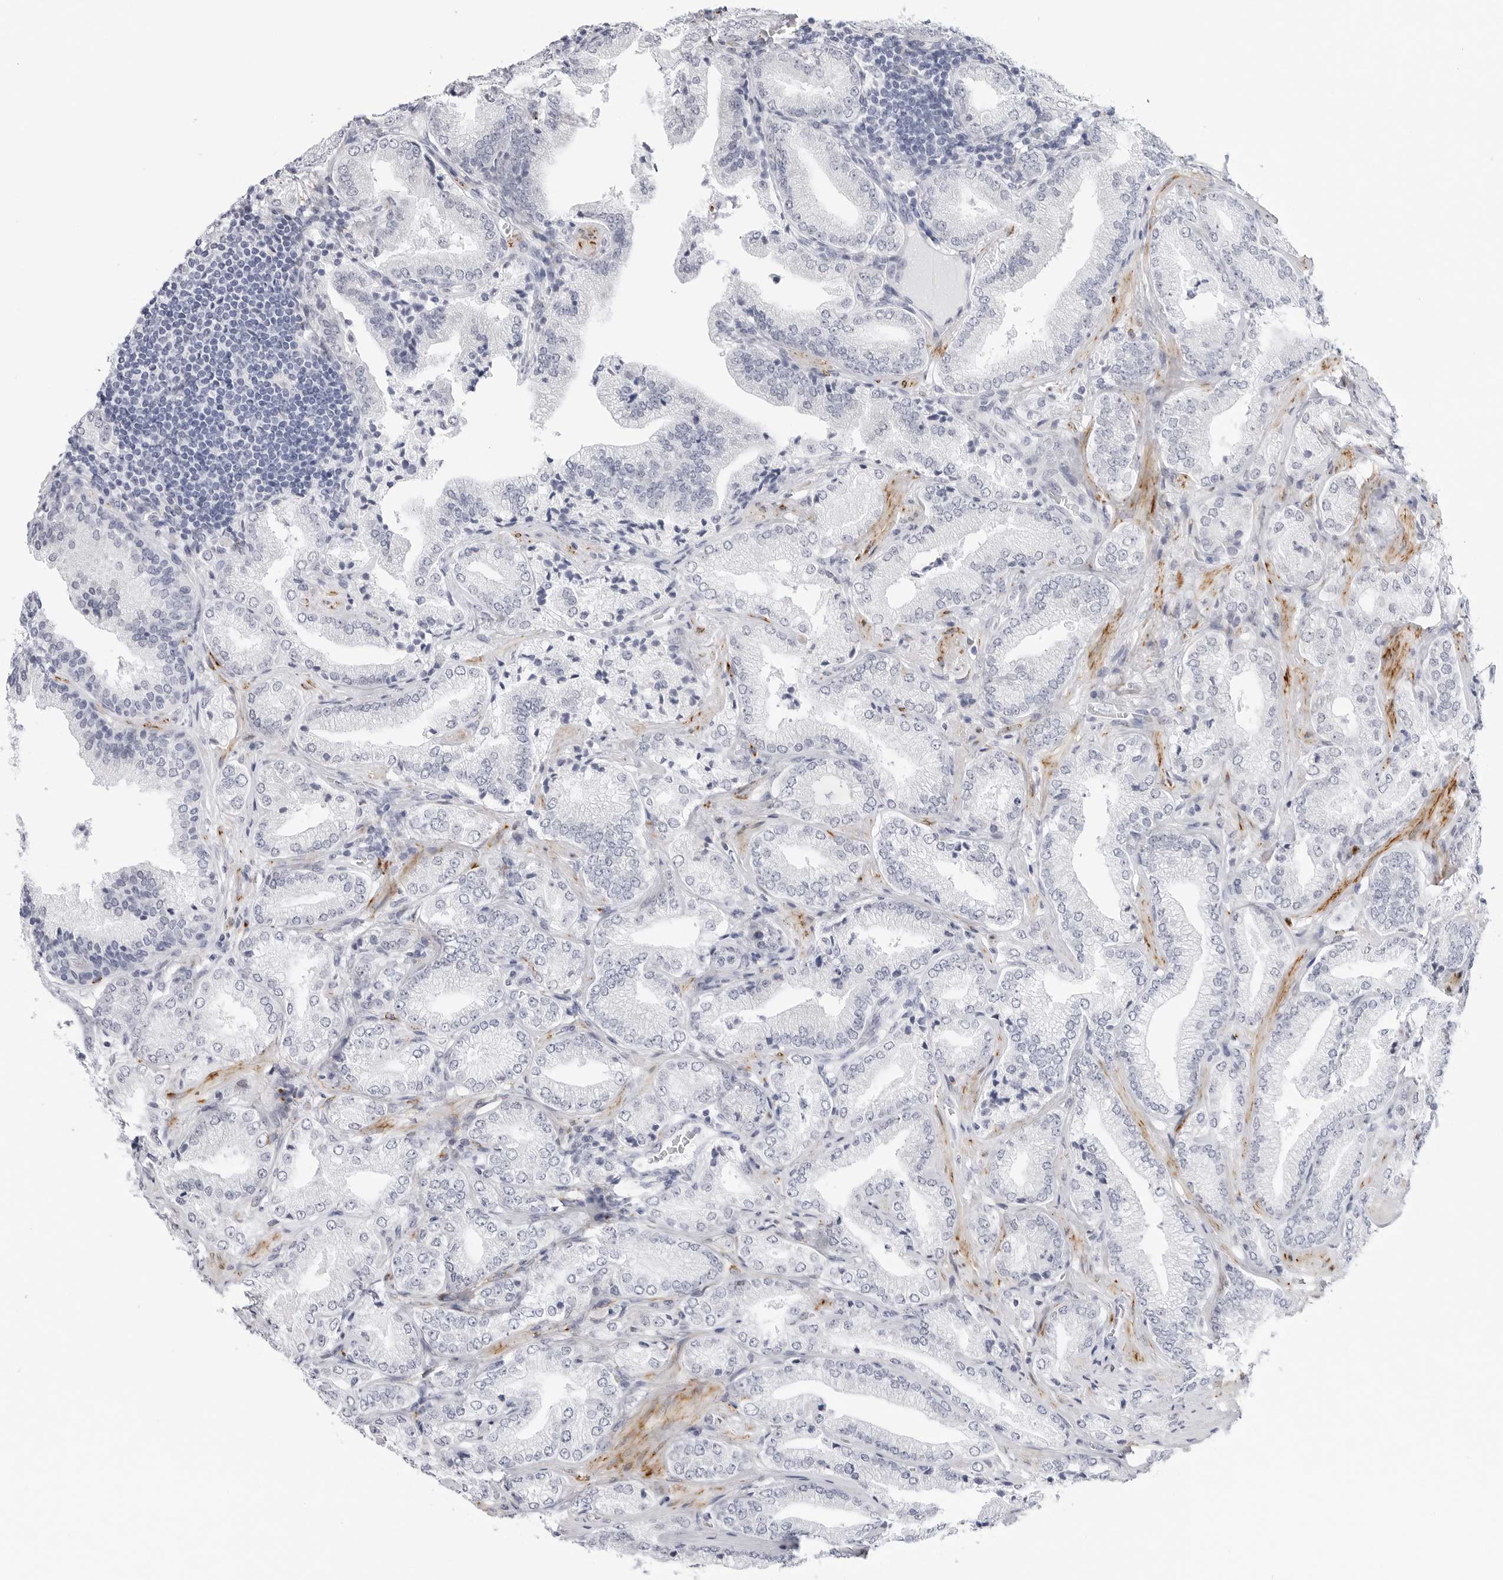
{"staining": {"intensity": "negative", "quantity": "none", "location": "none"}, "tissue": "prostate cancer", "cell_type": "Tumor cells", "image_type": "cancer", "snomed": [{"axis": "morphology", "description": "Adenocarcinoma, Low grade"}, {"axis": "topography", "description": "Prostate"}], "caption": "Histopathology image shows no protein positivity in tumor cells of low-grade adenocarcinoma (prostate) tissue. The staining is performed using DAB brown chromogen with nuclei counter-stained in using hematoxylin.", "gene": "HSPB7", "patient": {"sex": "male", "age": 62}}